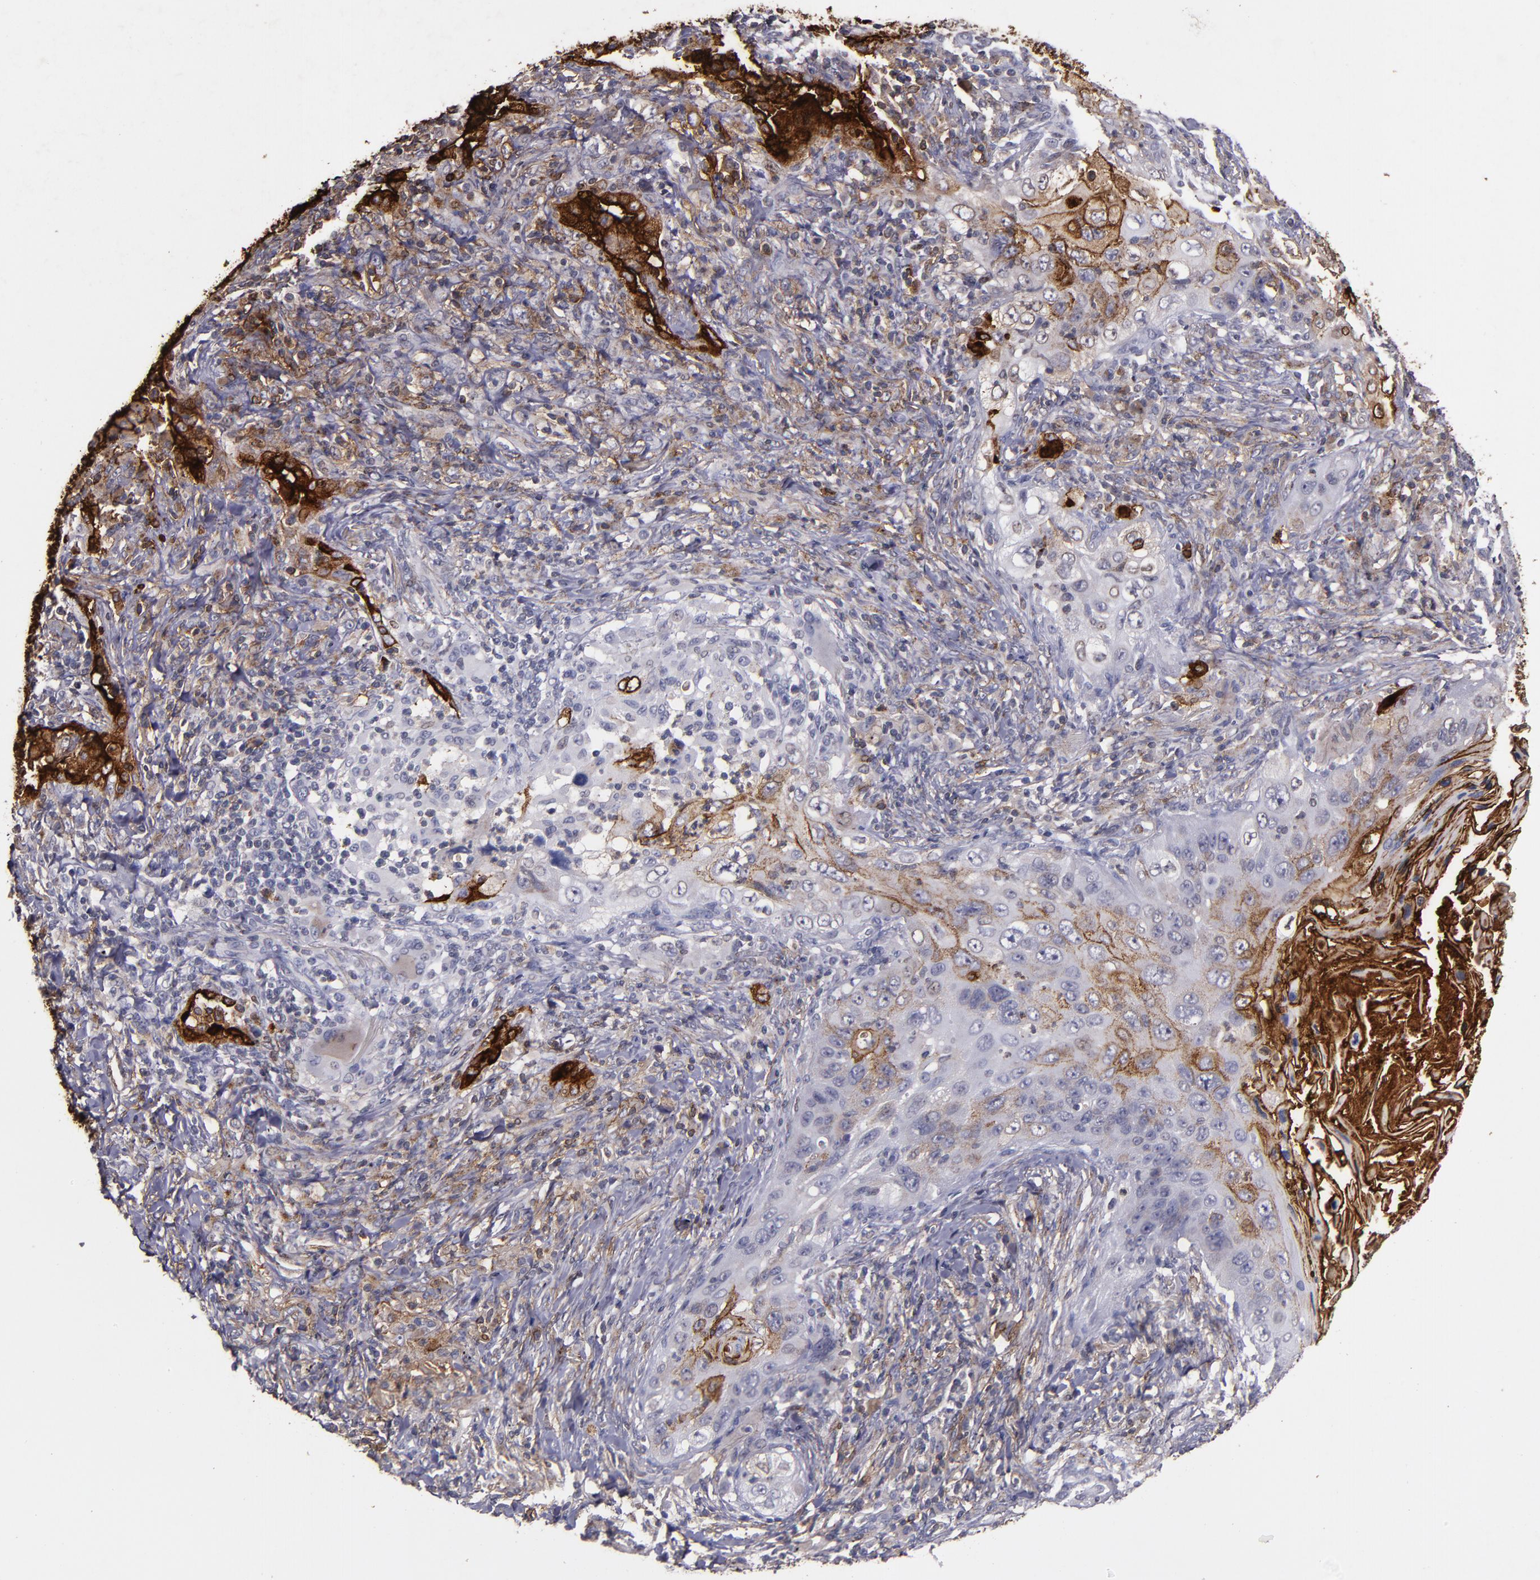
{"staining": {"intensity": "moderate", "quantity": "25%-75%", "location": "cytoplasmic/membranous"}, "tissue": "lung cancer", "cell_type": "Tumor cells", "image_type": "cancer", "snomed": [{"axis": "morphology", "description": "Squamous cell carcinoma, NOS"}, {"axis": "topography", "description": "Lung"}], "caption": "A high-resolution histopathology image shows immunohistochemistry (IHC) staining of lung cancer (squamous cell carcinoma), which exhibits moderate cytoplasmic/membranous staining in about 25%-75% of tumor cells.", "gene": "MFGE8", "patient": {"sex": "female", "age": 67}}